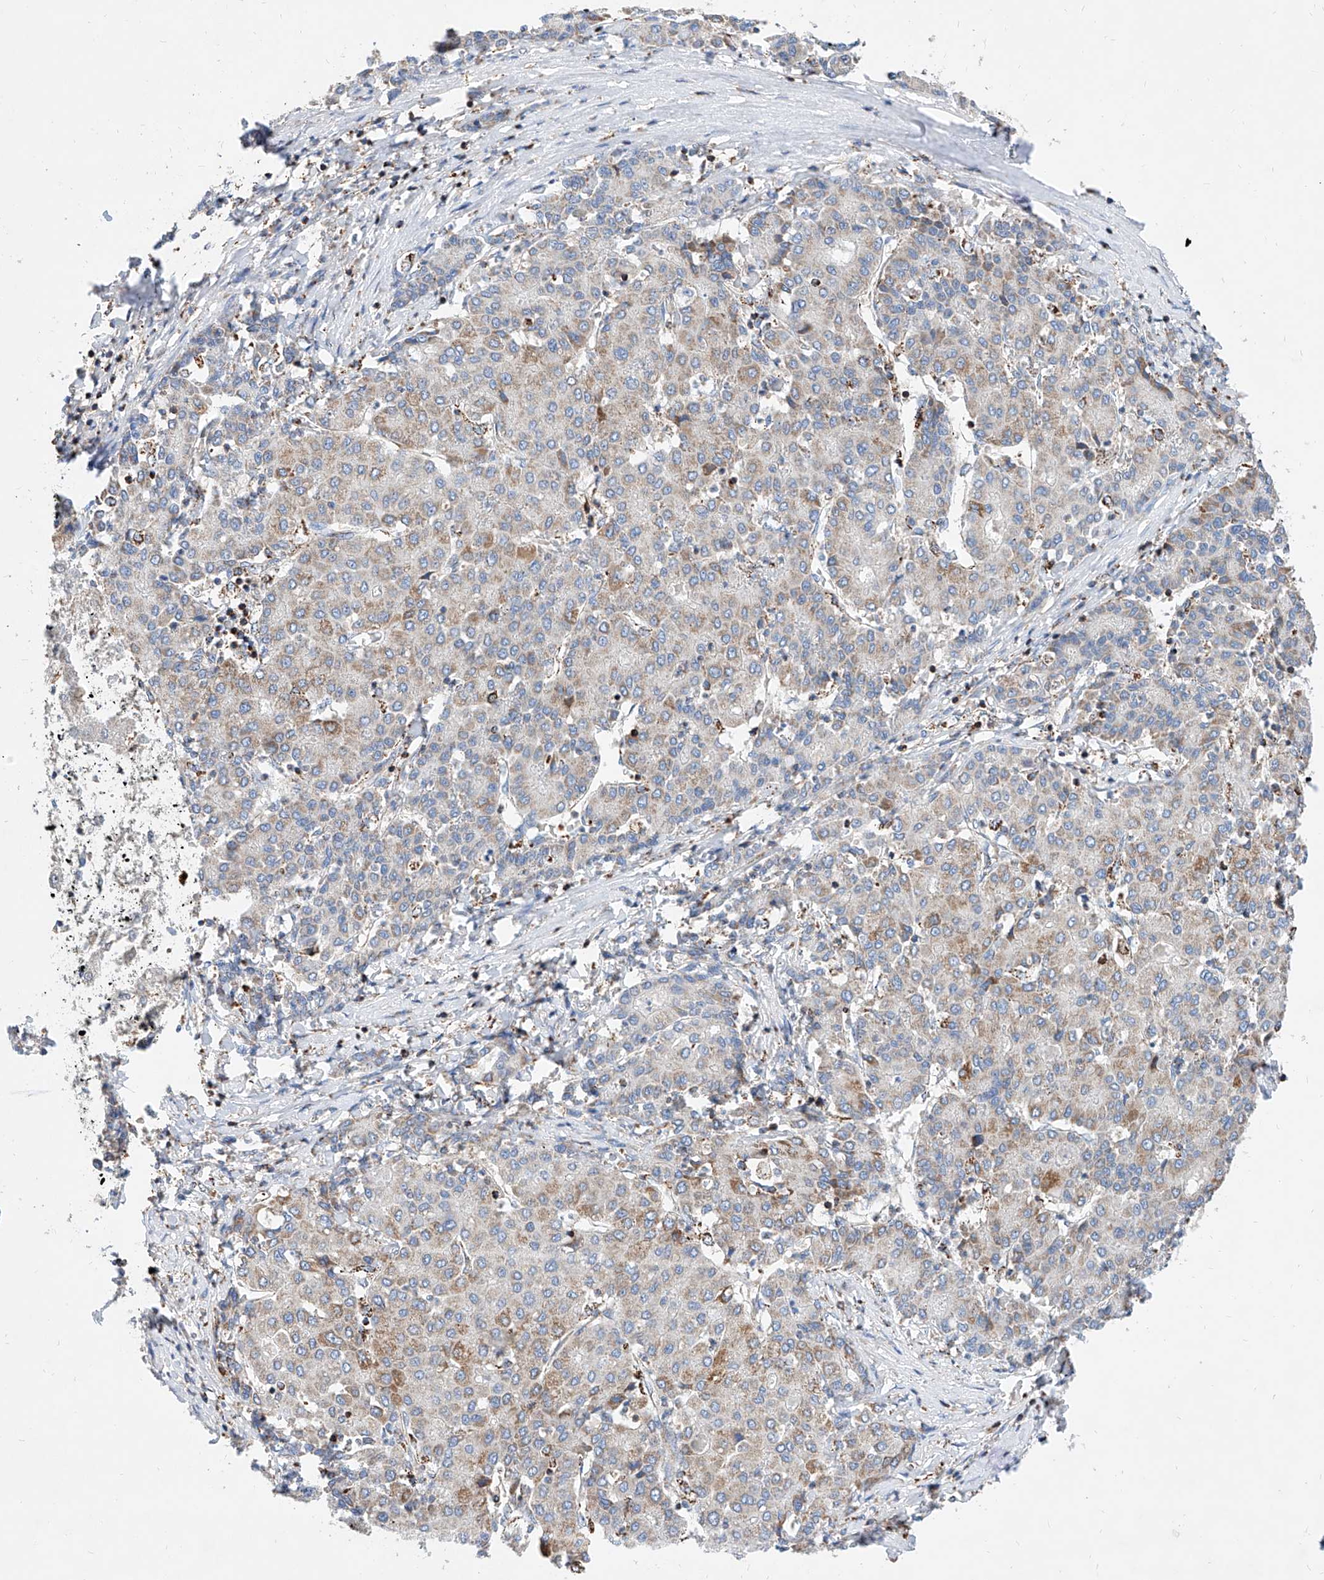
{"staining": {"intensity": "moderate", "quantity": "25%-75%", "location": "cytoplasmic/membranous"}, "tissue": "liver cancer", "cell_type": "Tumor cells", "image_type": "cancer", "snomed": [{"axis": "morphology", "description": "Carcinoma, Hepatocellular, NOS"}, {"axis": "topography", "description": "Liver"}], "caption": "Immunohistochemical staining of human liver hepatocellular carcinoma displays medium levels of moderate cytoplasmic/membranous protein expression in approximately 25%-75% of tumor cells. The staining was performed using DAB to visualize the protein expression in brown, while the nuclei were stained in blue with hematoxylin (Magnification: 20x).", "gene": "CPNE5", "patient": {"sex": "male", "age": 65}}